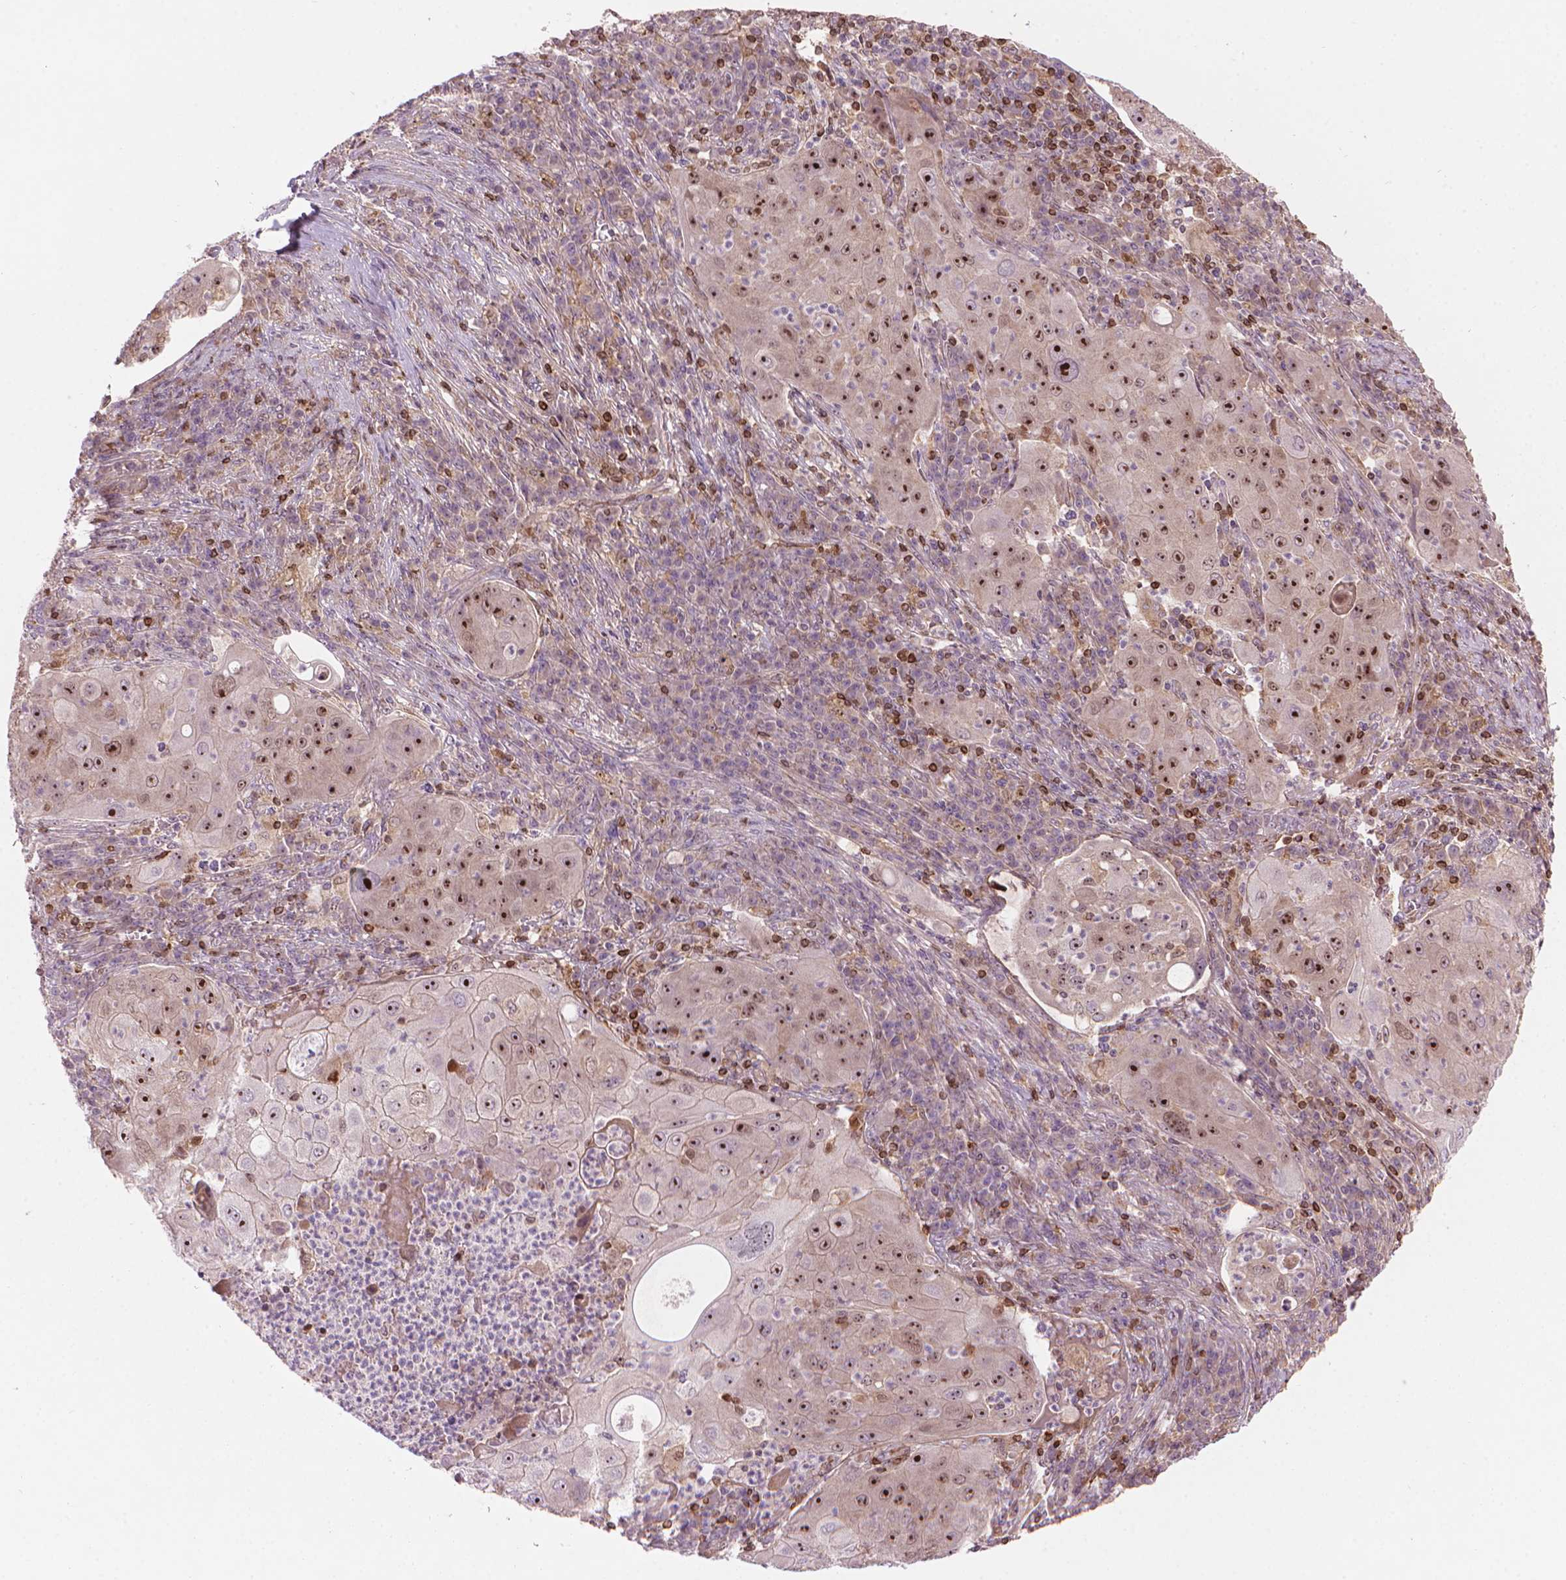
{"staining": {"intensity": "strong", "quantity": "25%-75%", "location": "nuclear"}, "tissue": "lung cancer", "cell_type": "Tumor cells", "image_type": "cancer", "snomed": [{"axis": "morphology", "description": "Squamous cell carcinoma, NOS"}, {"axis": "topography", "description": "Lung"}], "caption": "A high-resolution photomicrograph shows IHC staining of lung squamous cell carcinoma, which shows strong nuclear positivity in approximately 25%-75% of tumor cells.", "gene": "SMC2", "patient": {"sex": "female", "age": 59}}